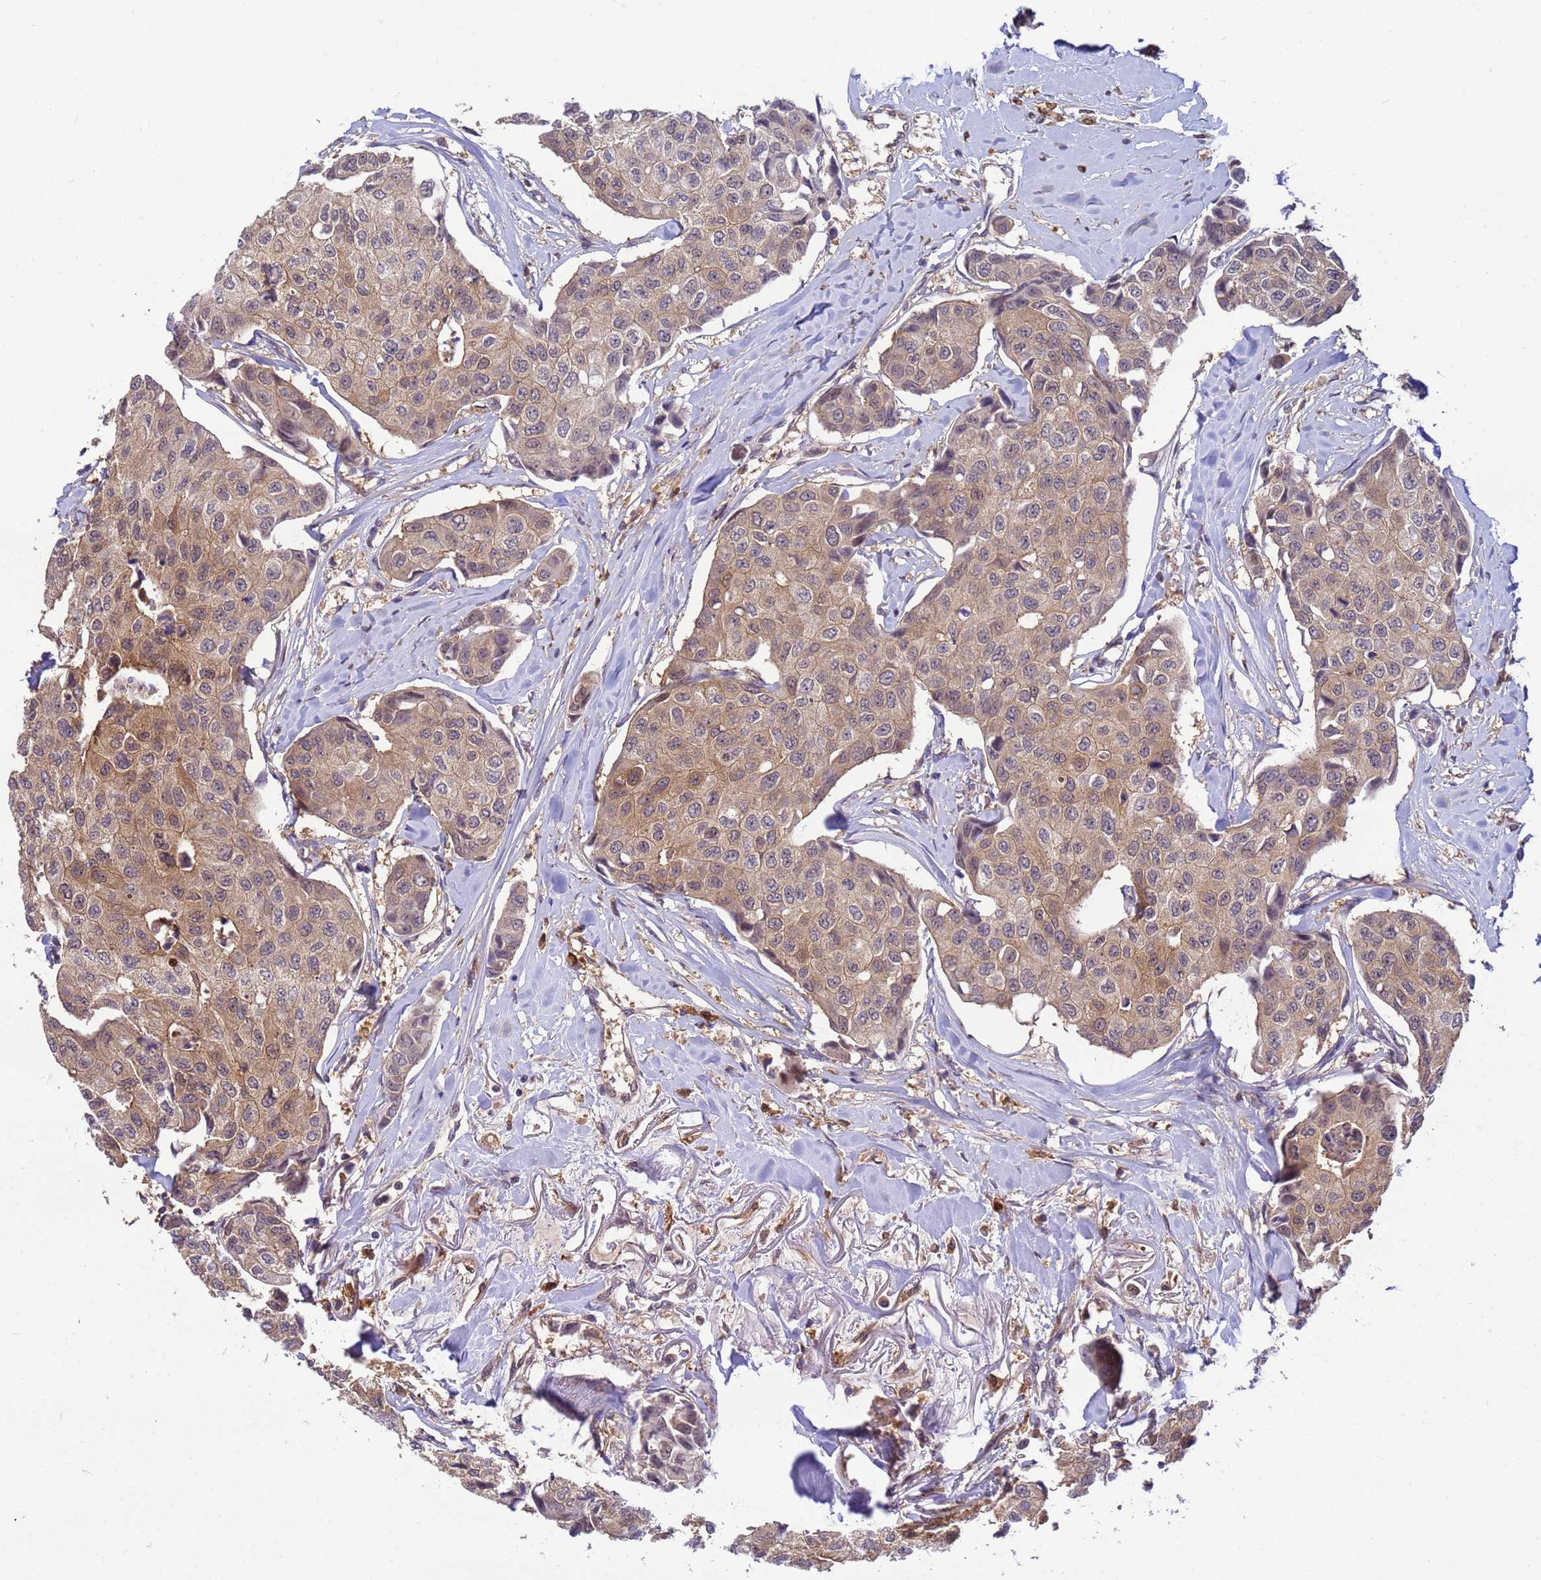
{"staining": {"intensity": "weak", "quantity": "25%-75%", "location": "cytoplasmic/membranous,nuclear"}, "tissue": "breast cancer", "cell_type": "Tumor cells", "image_type": "cancer", "snomed": [{"axis": "morphology", "description": "Duct carcinoma"}, {"axis": "topography", "description": "Breast"}], "caption": "Breast cancer was stained to show a protein in brown. There is low levels of weak cytoplasmic/membranous and nuclear expression in about 25%-75% of tumor cells.", "gene": "NPEPPS", "patient": {"sex": "female", "age": 80}}